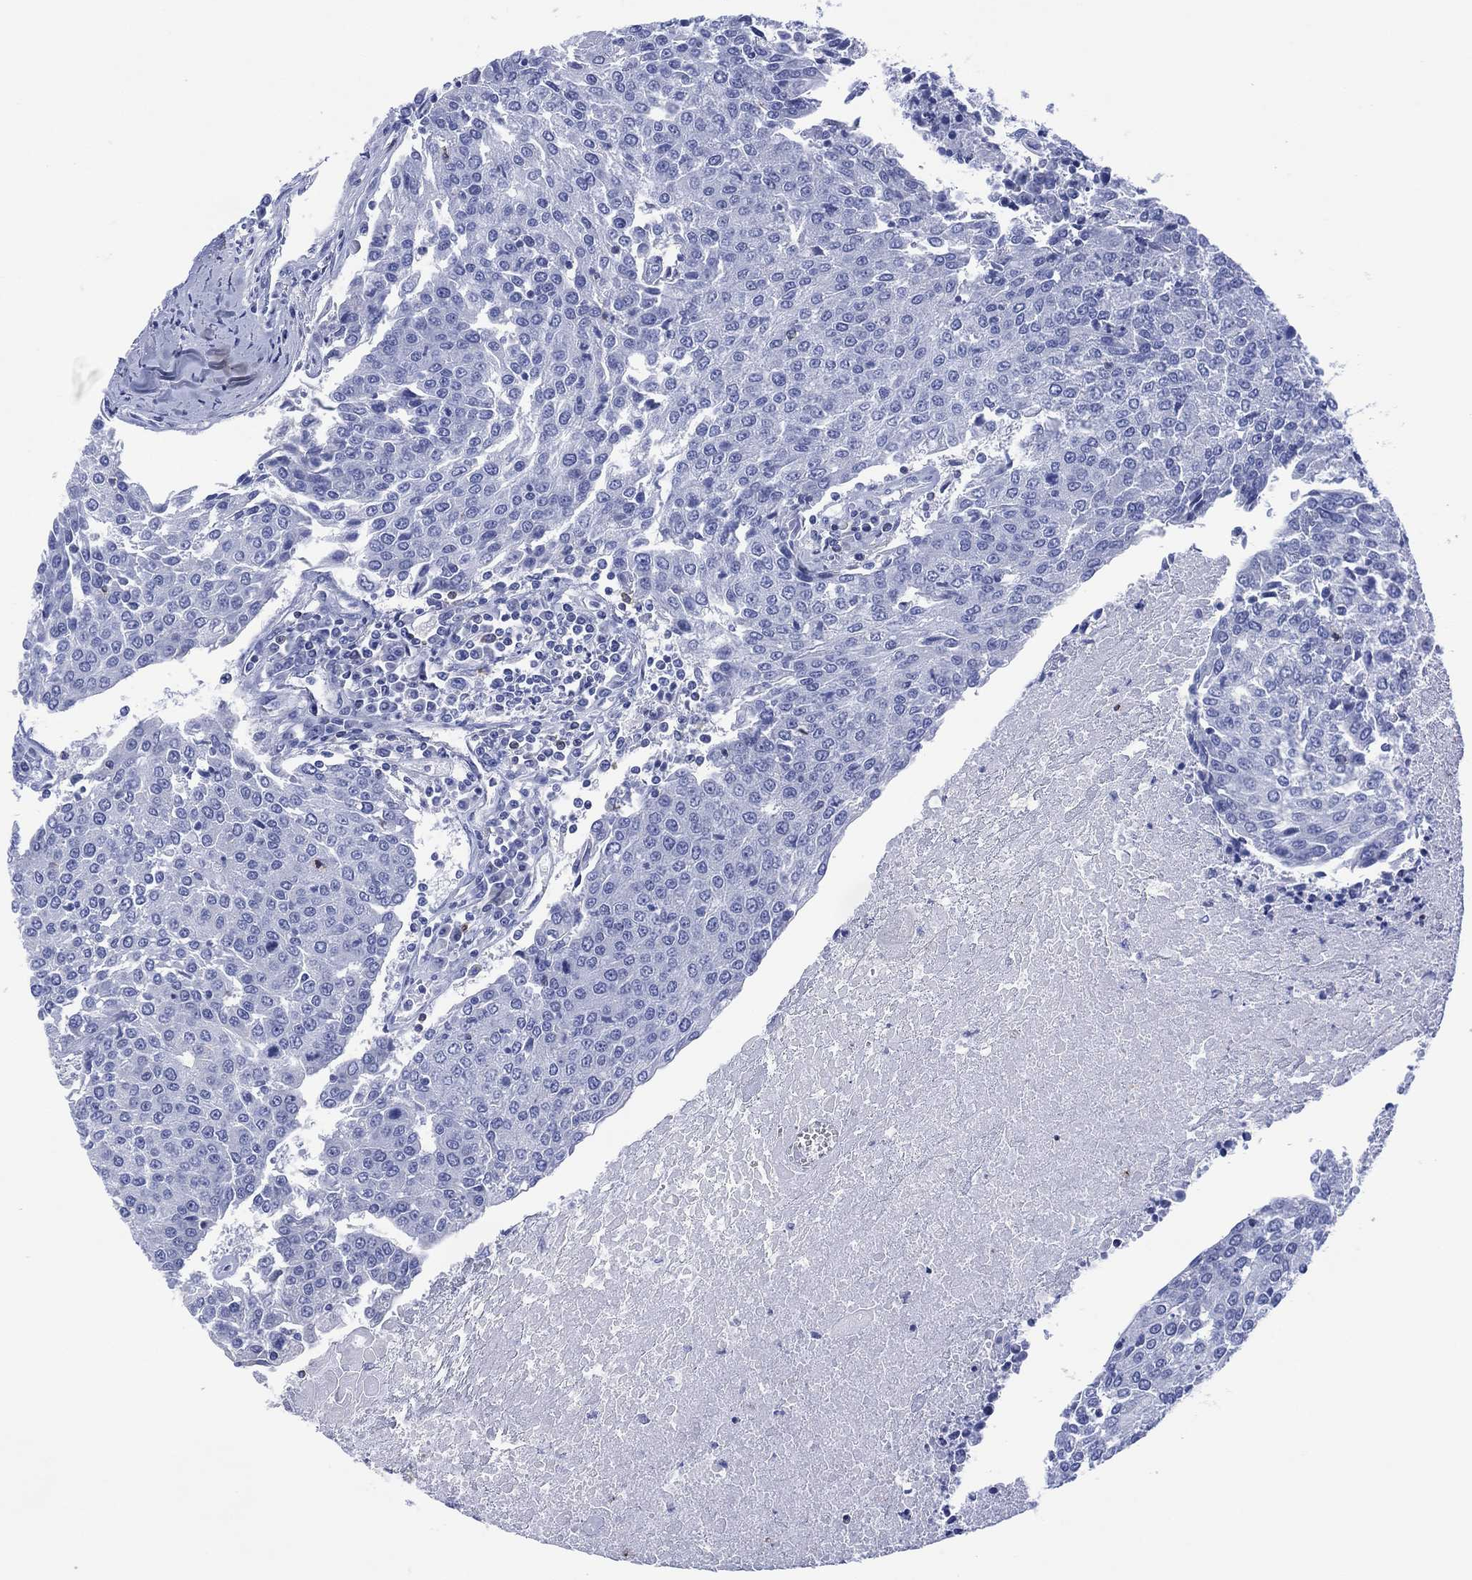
{"staining": {"intensity": "negative", "quantity": "none", "location": "none"}, "tissue": "urothelial cancer", "cell_type": "Tumor cells", "image_type": "cancer", "snomed": [{"axis": "morphology", "description": "Urothelial carcinoma, High grade"}, {"axis": "topography", "description": "Urinary bladder"}], "caption": "A high-resolution image shows immunohistochemistry staining of urothelial carcinoma (high-grade), which demonstrates no significant staining in tumor cells.", "gene": "DPP4", "patient": {"sex": "female", "age": 85}}